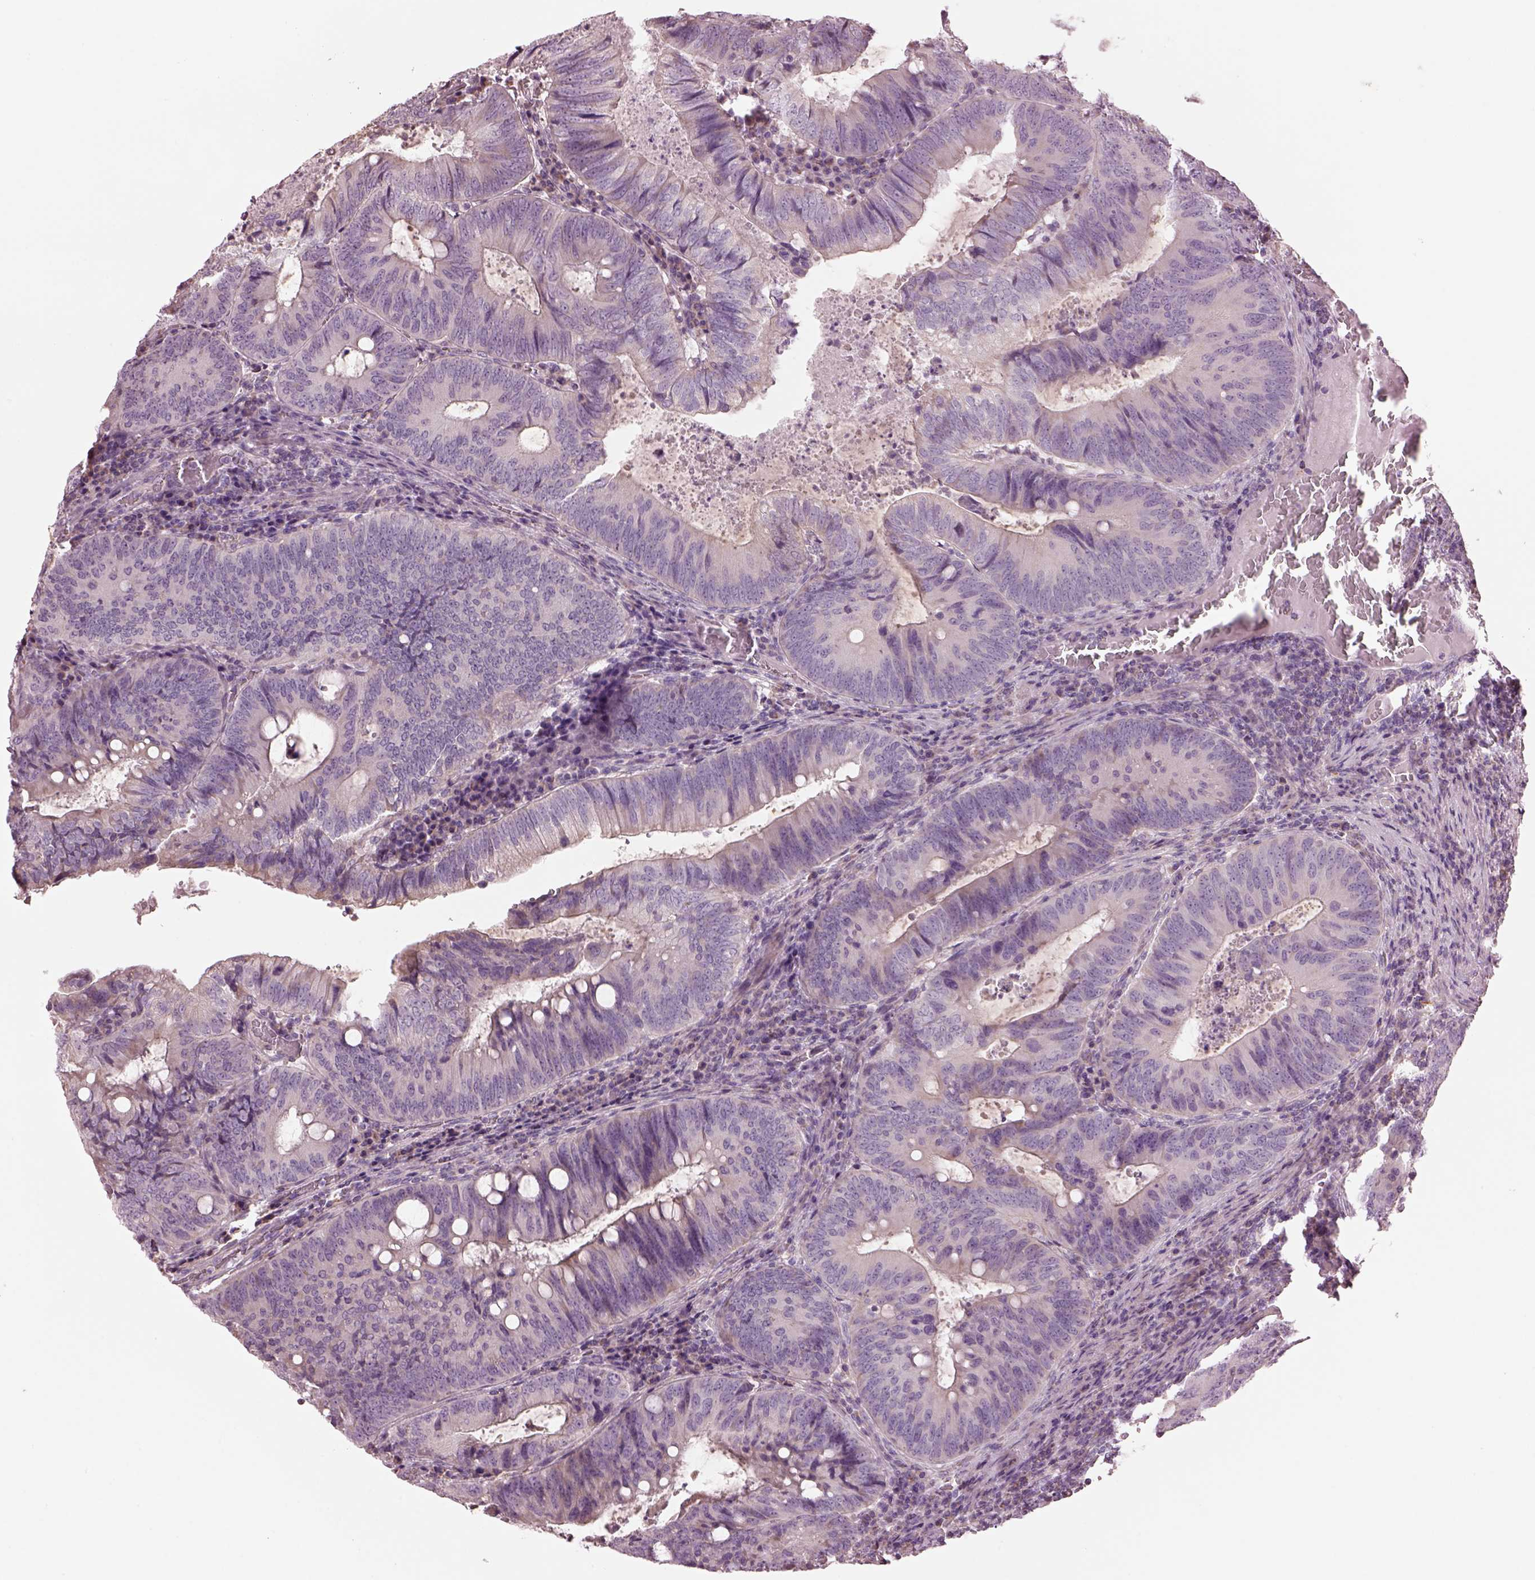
{"staining": {"intensity": "negative", "quantity": "none", "location": "none"}, "tissue": "colorectal cancer", "cell_type": "Tumor cells", "image_type": "cancer", "snomed": [{"axis": "morphology", "description": "Adenocarcinoma, NOS"}, {"axis": "topography", "description": "Colon"}], "caption": "Colorectal adenocarcinoma was stained to show a protein in brown. There is no significant positivity in tumor cells.", "gene": "SPATA7", "patient": {"sex": "male", "age": 67}}